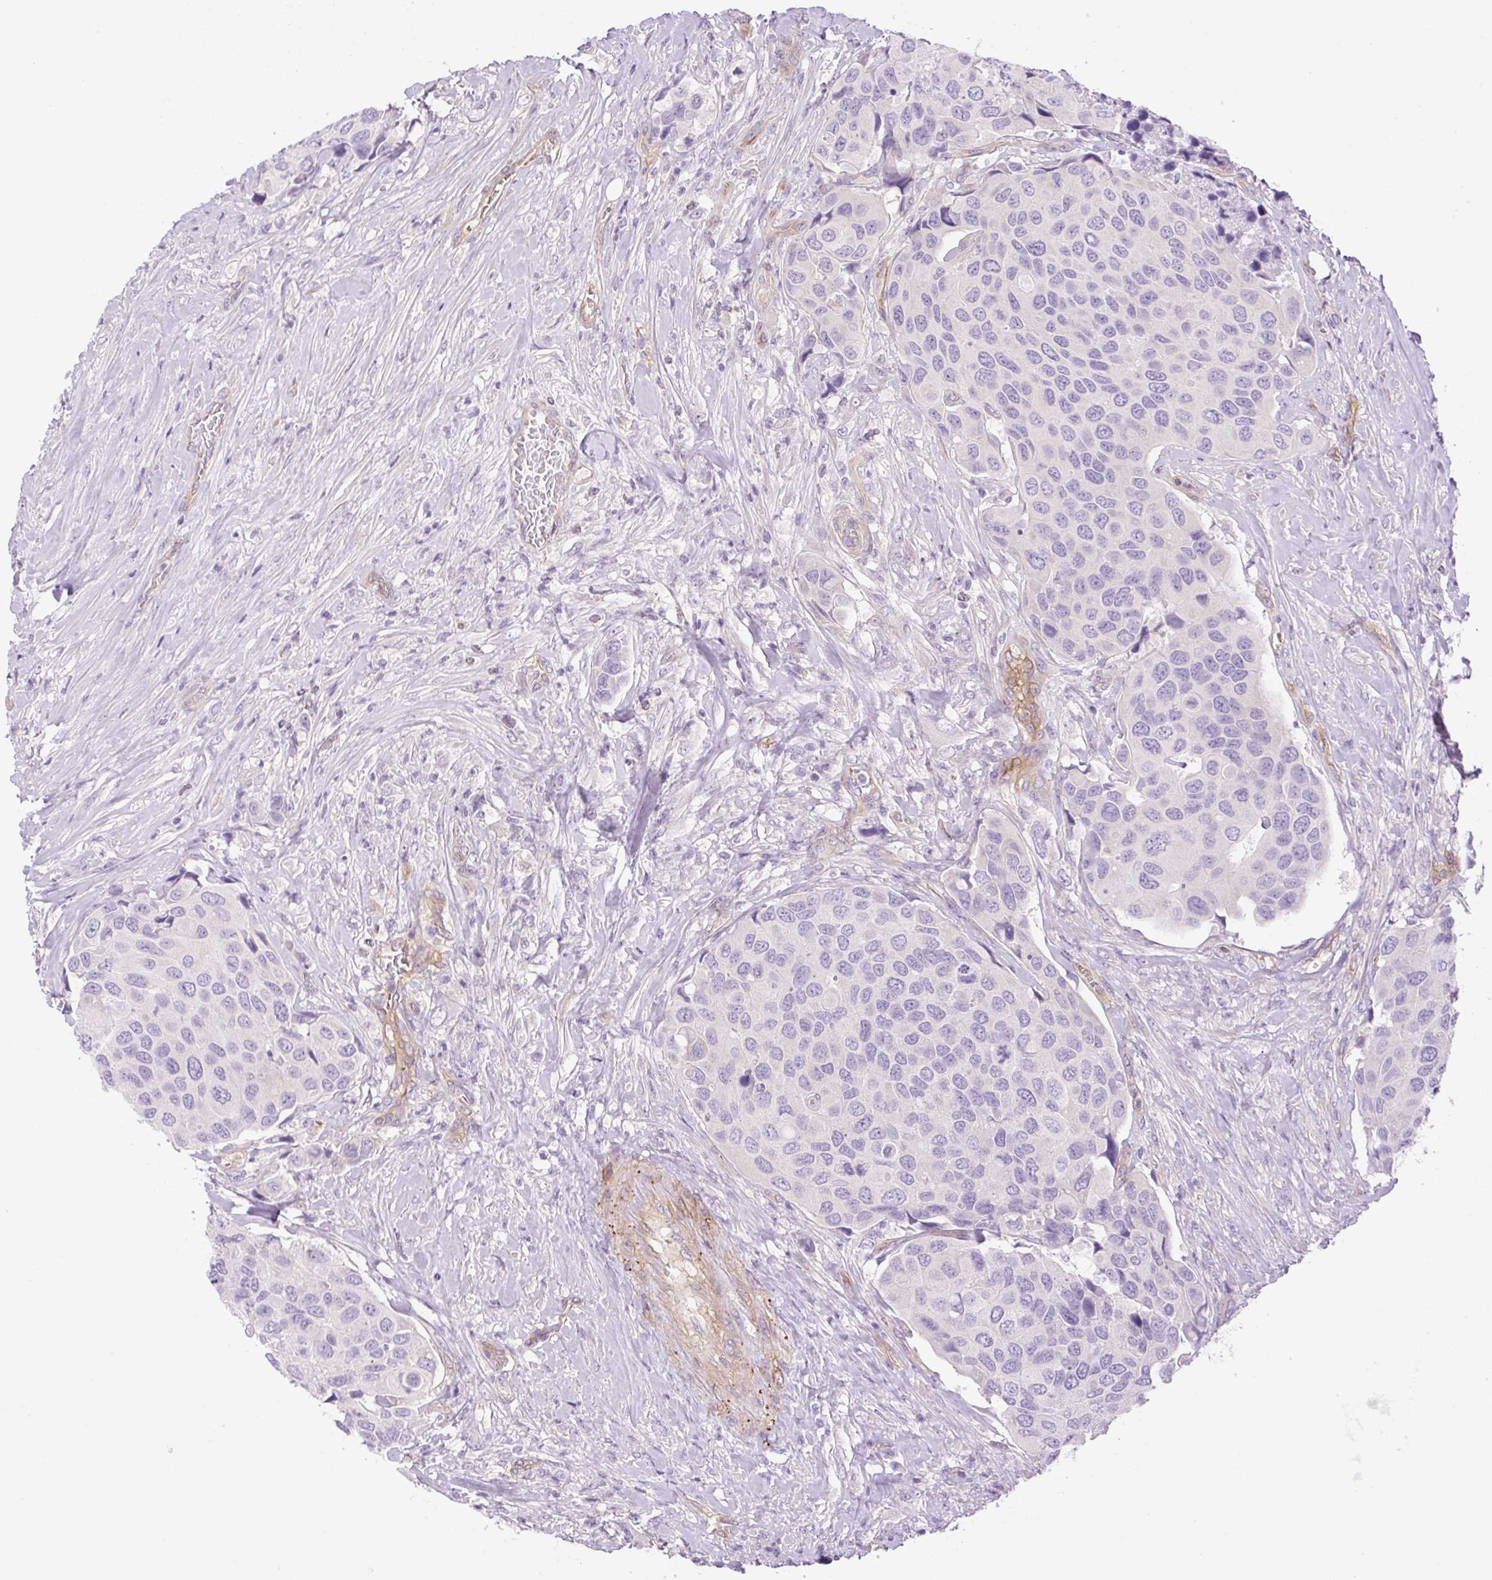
{"staining": {"intensity": "negative", "quantity": "none", "location": "none"}, "tissue": "urothelial cancer", "cell_type": "Tumor cells", "image_type": "cancer", "snomed": [{"axis": "morphology", "description": "Urothelial carcinoma, High grade"}, {"axis": "topography", "description": "Urinary bladder"}], "caption": "Tumor cells show no significant staining in urothelial carcinoma (high-grade). (Brightfield microscopy of DAB (3,3'-diaminobenzidine) immunohistochemistry (IHC) at high magnification).", "gene": "EHD3", "patient": {"sex": "male", "age": 74}}